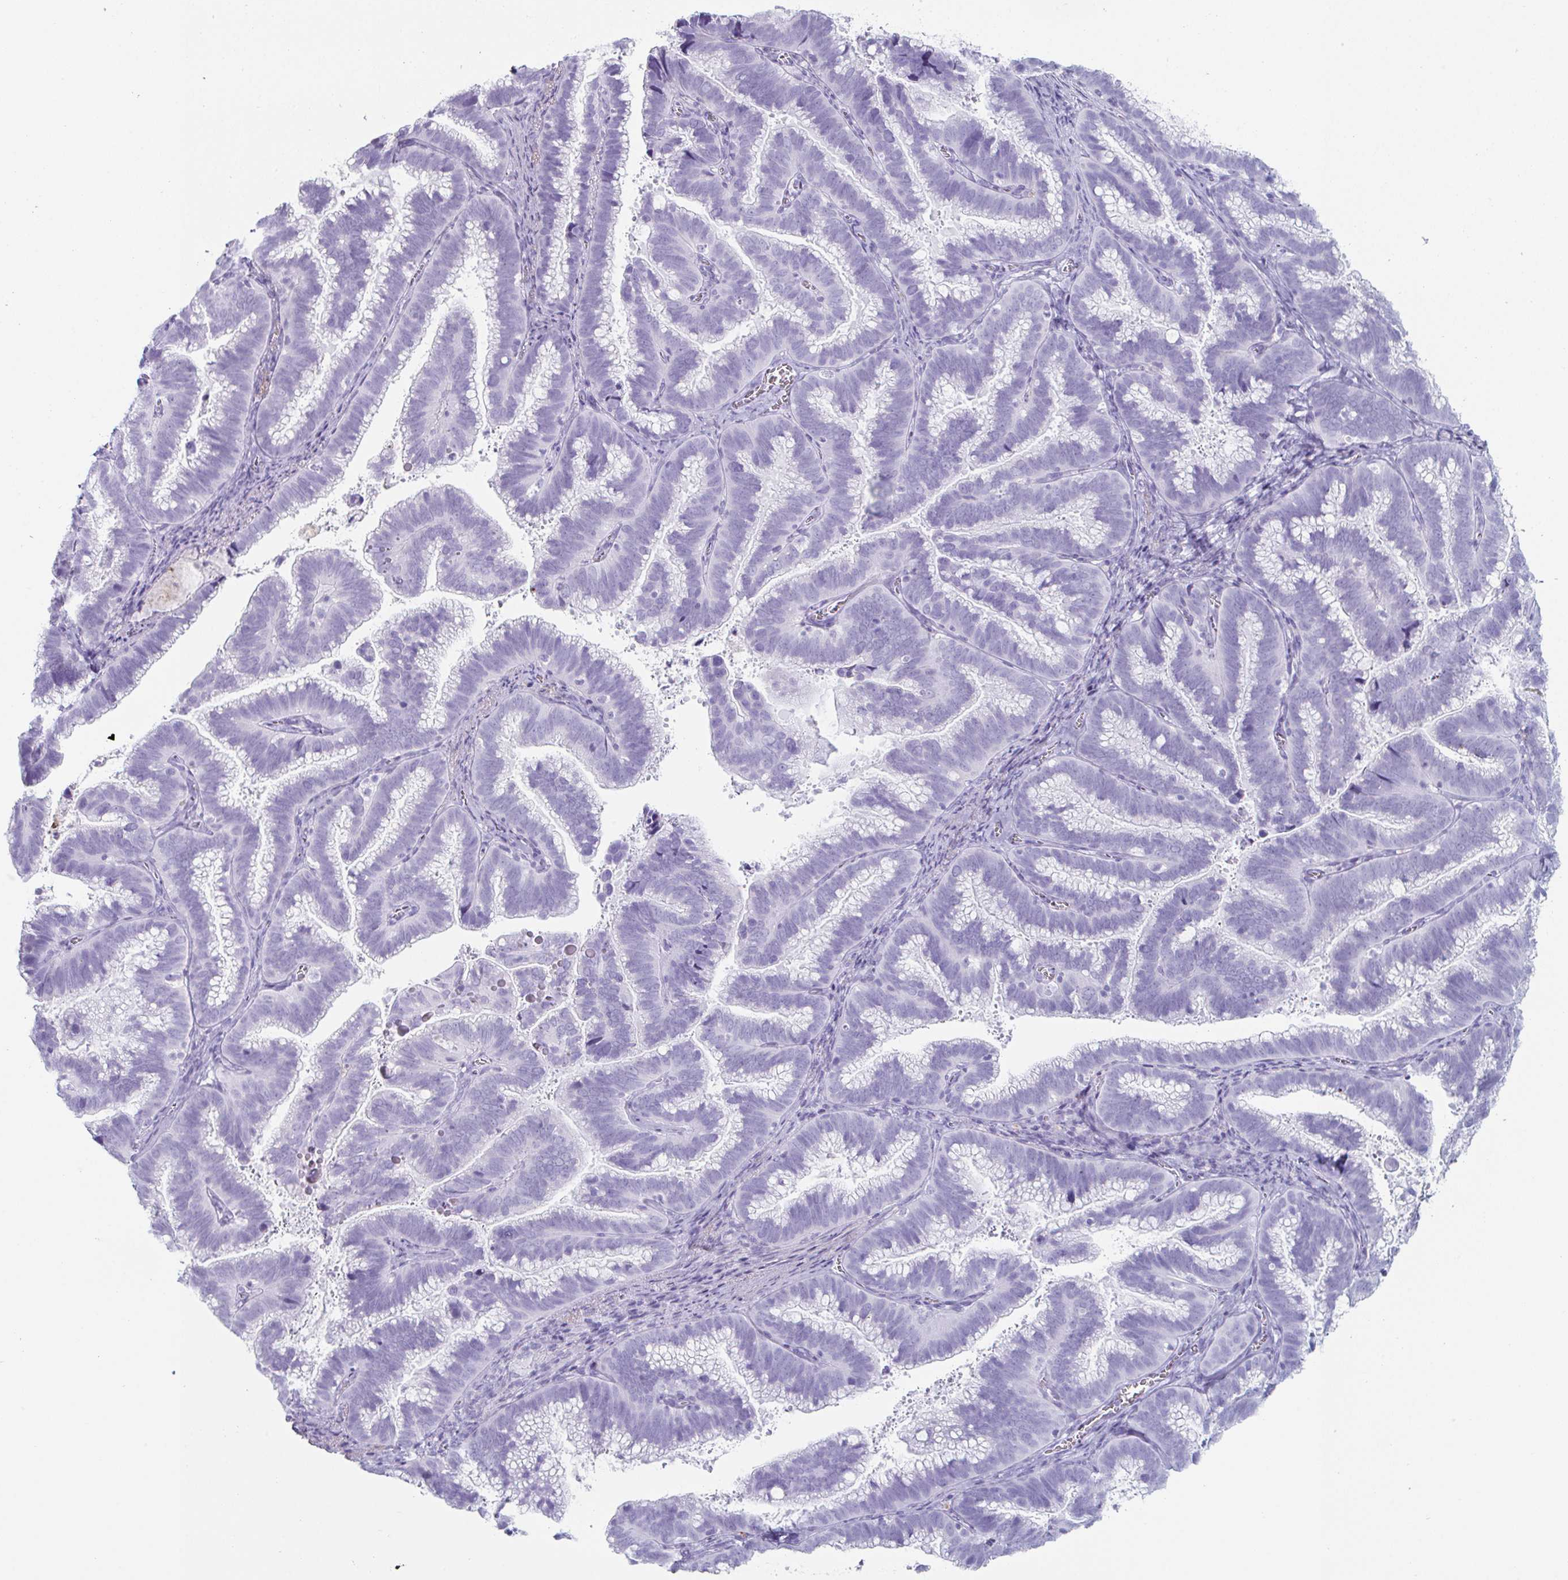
{"staining": {"intensity": "negative", "quantity": "none", "location": "none"}, "tissue": "cervical cancer", "cell_type": "Tumor cells", "image_type": "cancer", "snomed": [{"axis": "morphology", "description": "Adenocarcinoma, NOS"}, {"axis": "topography", "description": "Cervix"}], "caption": "Immunohistochemistry (IHC) histopathology image of human cervical cancer stained for a protein (brown), which displays no staining in tumor cells.", "gene": "CREG2", "patient": {"sex": "female", "age": 61}}